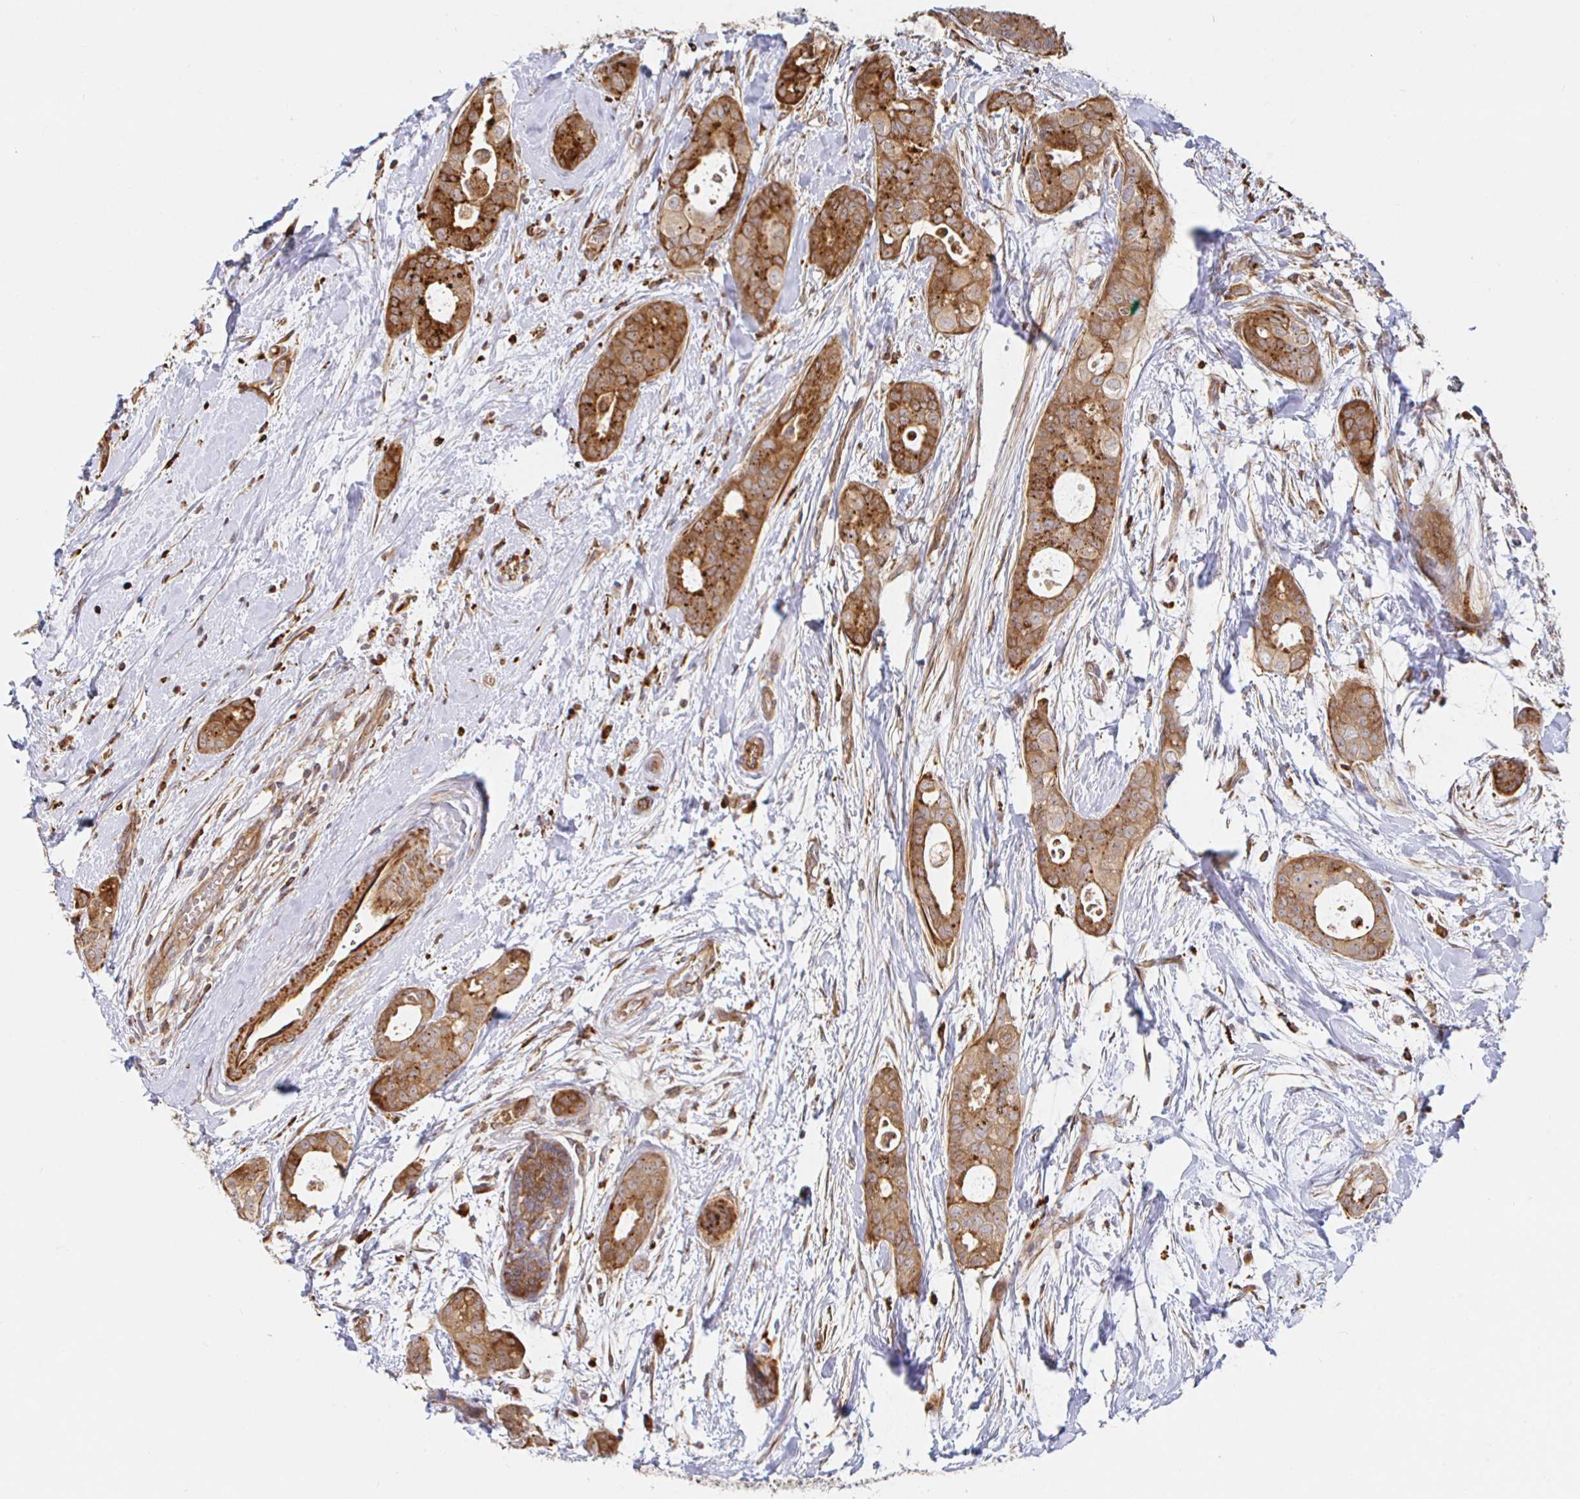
{"staining": {"intensity": "moderate", "quantity": "25%-75%", "location": "cytoplasmic/membranous"}, "tissue": "breast cancer", "cell_type": "Tumor cells", "image_type": "cancer", "snomed": [{"axis": "morphology", "description": "Duct carcinoma"}, {"axis": "topography", "description": "Breast"}], "caption": "High-magnification brightfield microscopy of breast cancer stained with DAB (brown) and counterstained with hematoxylin (blue). tumor cells exhibit moderate cytoplasmic/membranous staining is present in approximately25%-75% of cells.", "gene": "STRAP", "patient": {"sex": "female", "age": 45}}